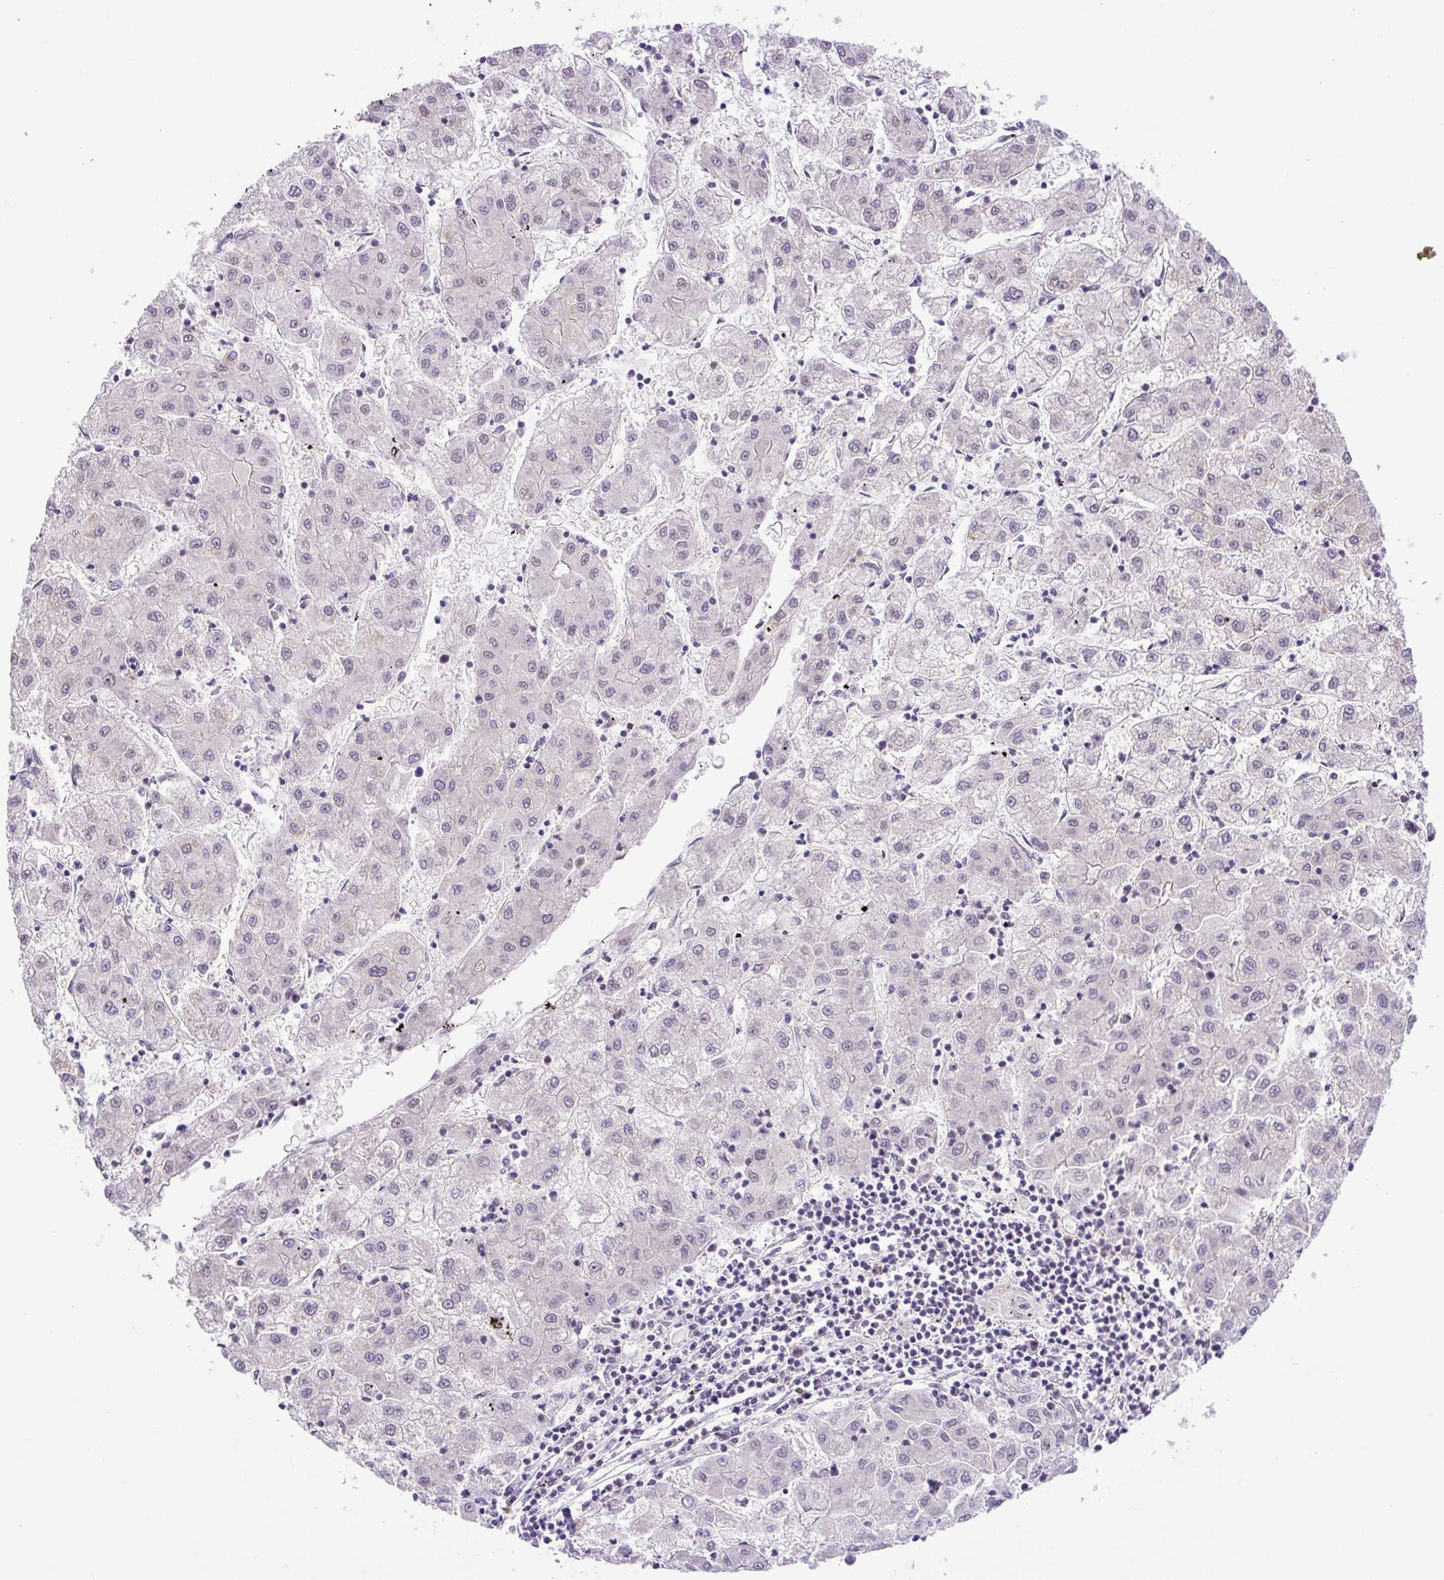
{"staining": {"intensity": "negative", "quantity": "none", "location": "none"}, "tissue": "liver cancer", "cell_type": "Tumor cells", "image_type": "cancer", "snomed": [{"axis": "morphology", "description": "Carcinoma, Hepatocellular, NOS"}, {"axis": "topography", "description": "Liver"}], "caption": "An immunohistochemistry (IHC) histopathology image of liver cancer (hepatocellular carcinoma) is shown. There is no staining in tumor cells of liver cancer (hepatocellular carcinoma).", "gene": "SGTA", "patient": {"sex": "male", "age": 72}}